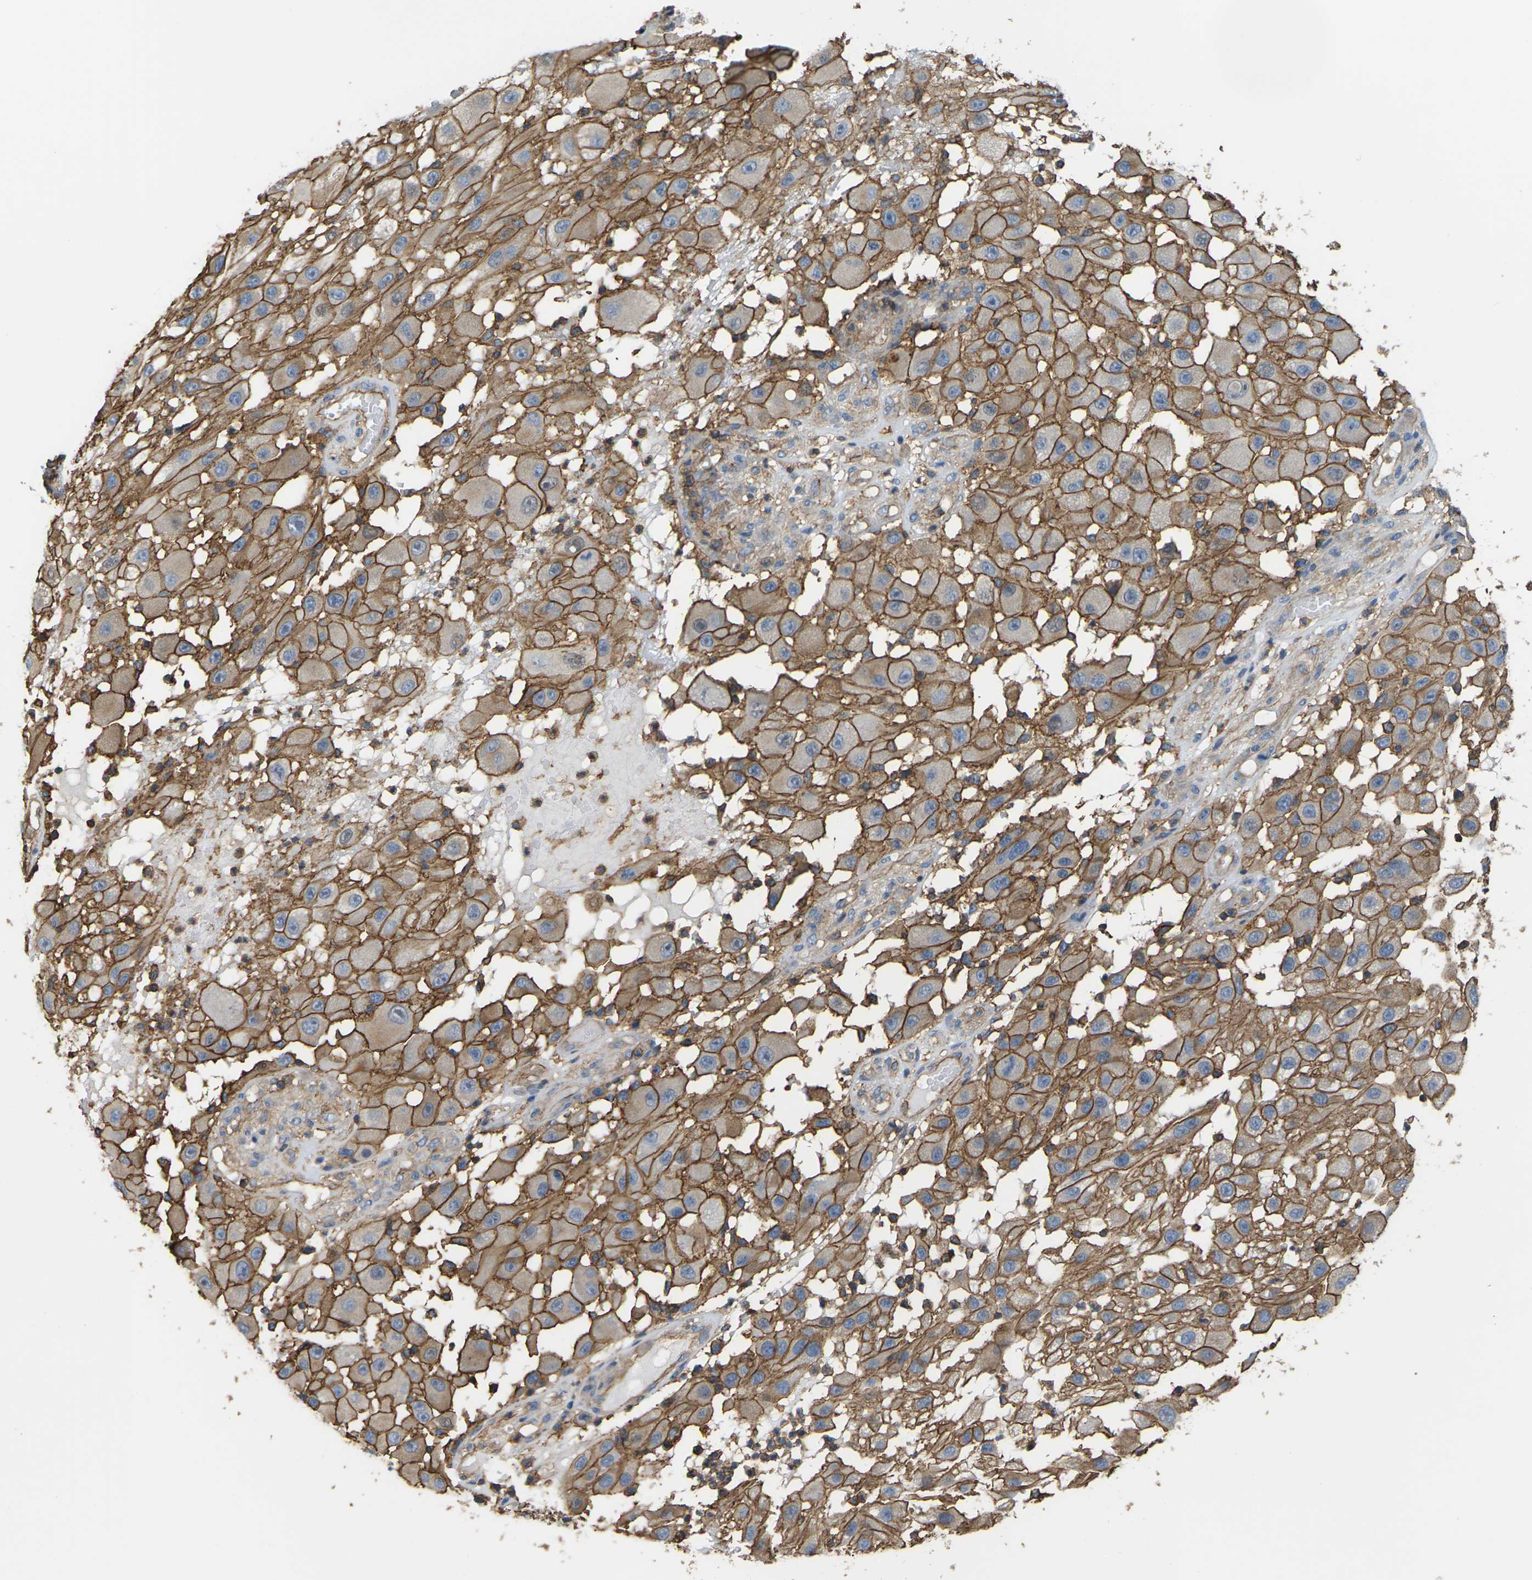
{"staining": {"intensity": "moderate", "quantity": ">75%", "location": "cytoplasmic/membranous"}, "tissue": "melanoma", "cell_type": "Tumor cells", "image_type": "cancer", "snomed": [{"axis": "morphology", "description": "Malignant melanoma, NOS"}, {"axis": "topography", "description": "Skin"}], "caption": "Protein staining of melanoma tissue displays moderate cytoplasmic/membranous expression in about >75% of tumor cells. The staining was performed using DAB (3,3'-diaminobenzidine), with brown indicating positive protein expression. Nuclei are stained blue with hematoxylin.", "gene": "IQGAP1", "patient": {"sex": "female", "age": 81}}